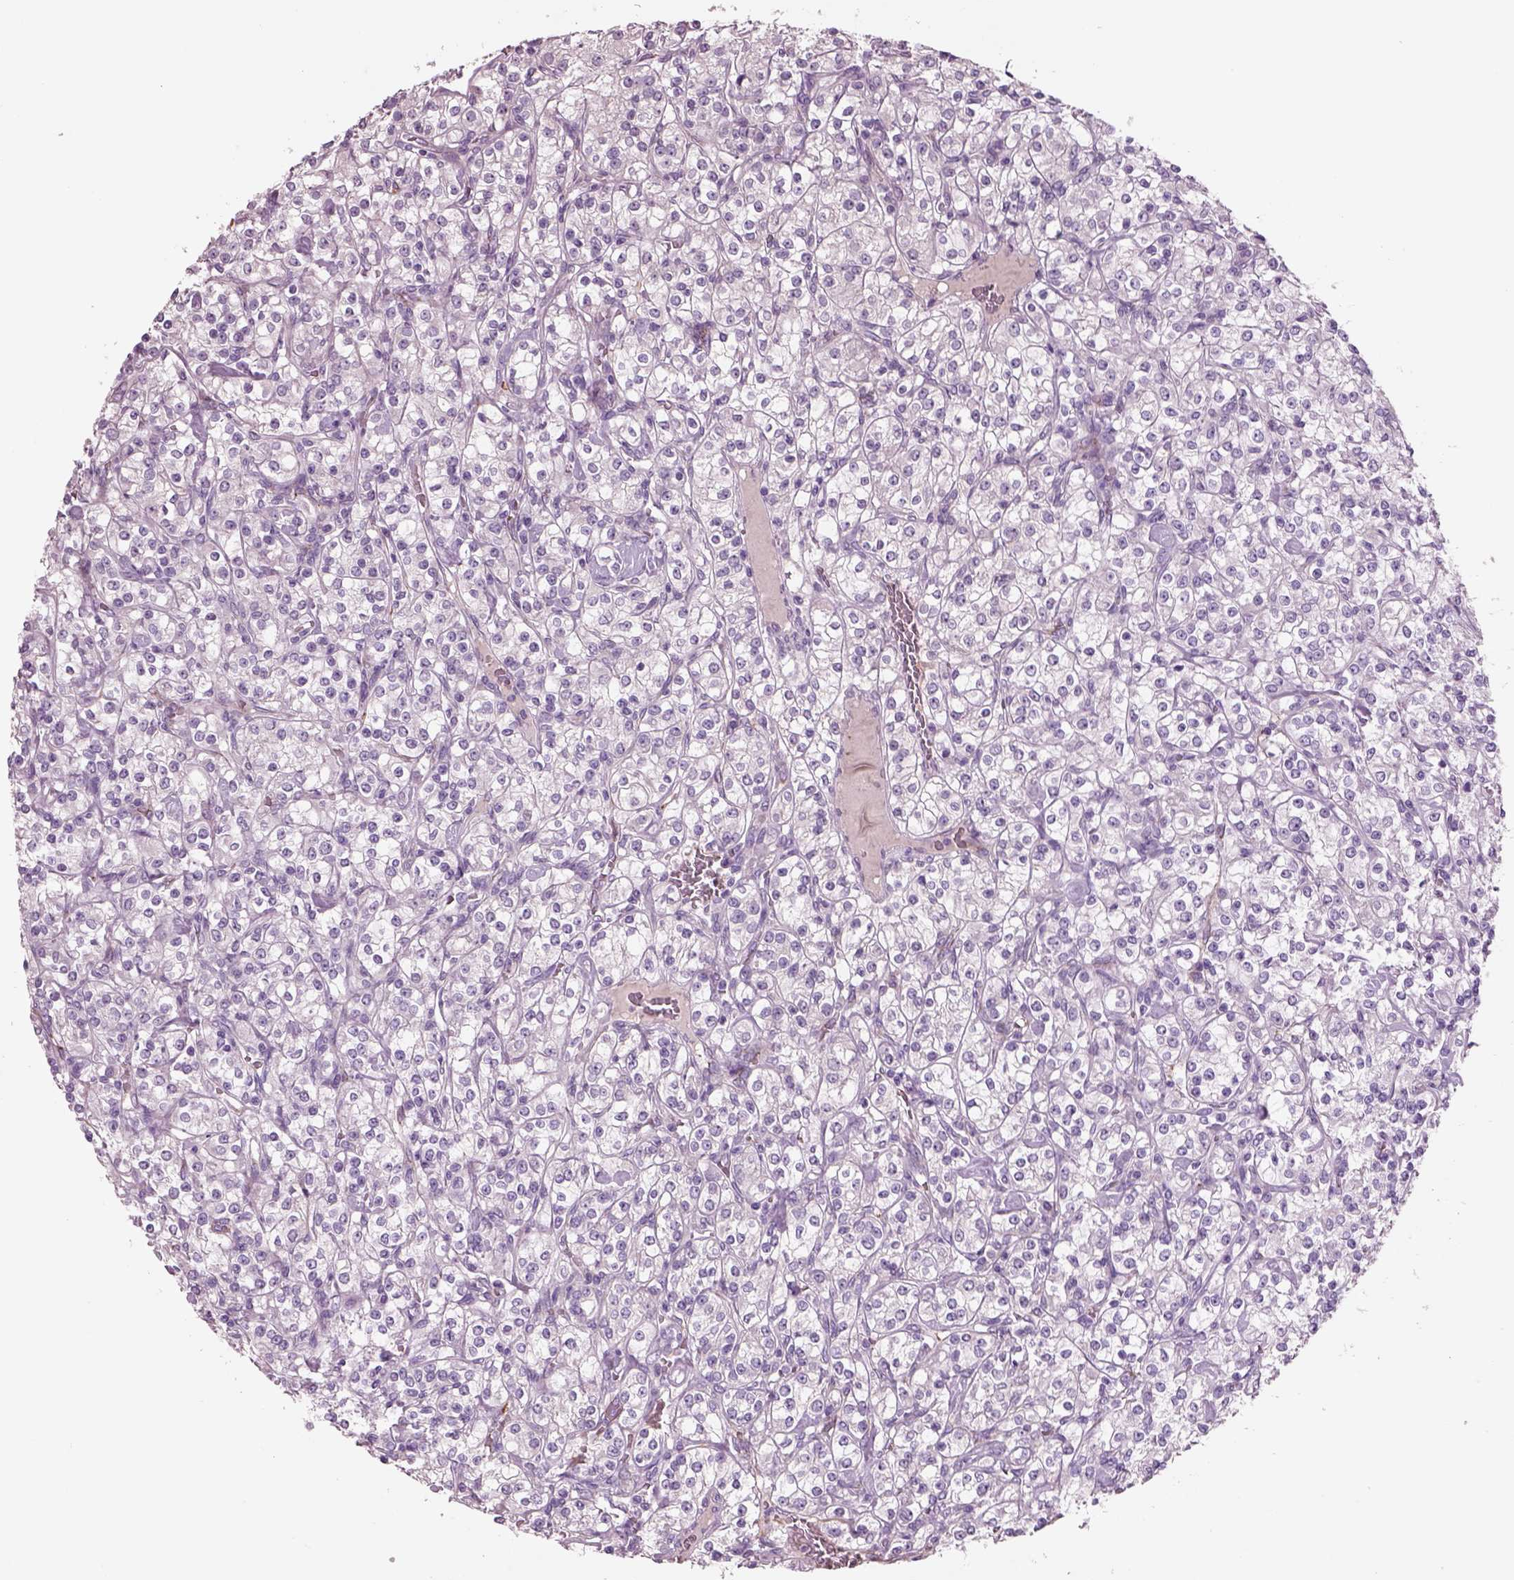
{"staining": {"intensity": "negative", "quantity": "none", "location": "none"}, "tissue": "renal cancer", "cell_type": "Tumor cells", "image_type": "cancer", "snomed": [{"axis": "morphology", "description": "Adenocarcinoma, NOS"}, {"axis": "topography", "description": "Kidney"}], "caption": "Human renal cancer stained for a protein using IHC displays no expression in tumor cells.", "gene": "PLPP7", "patient": {"sex": "male", "age": 77}}